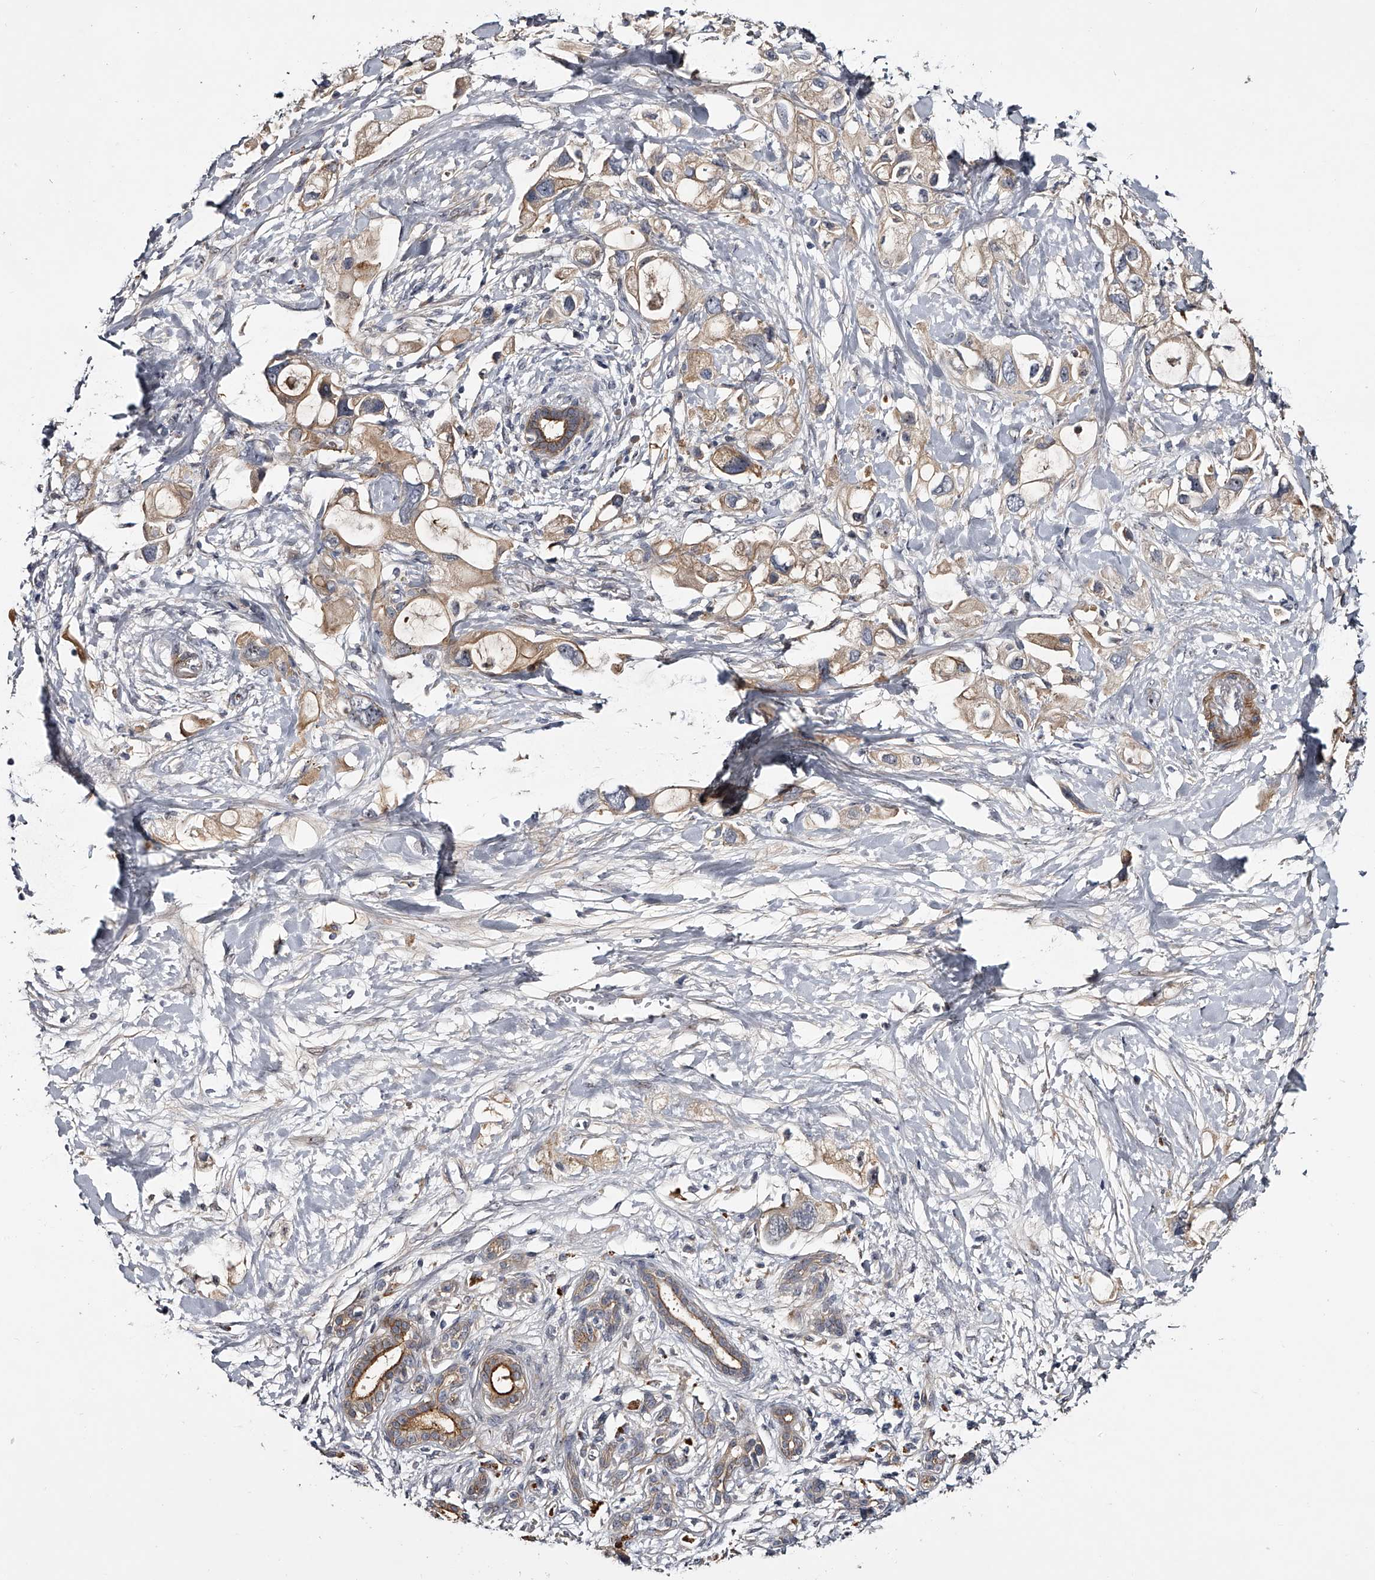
{"staining": {"intensity": "weak", "quantity": ">75%", "location": "cytoplasmic/membranous,nuclear"}, "tissue": "pancreatic cancer", "cell_type": "Tumor cells", "image_type": "cancer", "snomed": [{"axis": "morphology", "description": "Adenocarcinoma, NOS"}, {"axis": "topography", "description": "Pancreas"}], "caption": "The image reveals immunohistochemical staining of pancreatic adenocarcinoma. There is weak cytoplasmic/membranous and nuclear positivity is seen in approximately >75% of tumor cells.", "gene": "MDN1", "patient": {"sex": "female", "age": 56}}